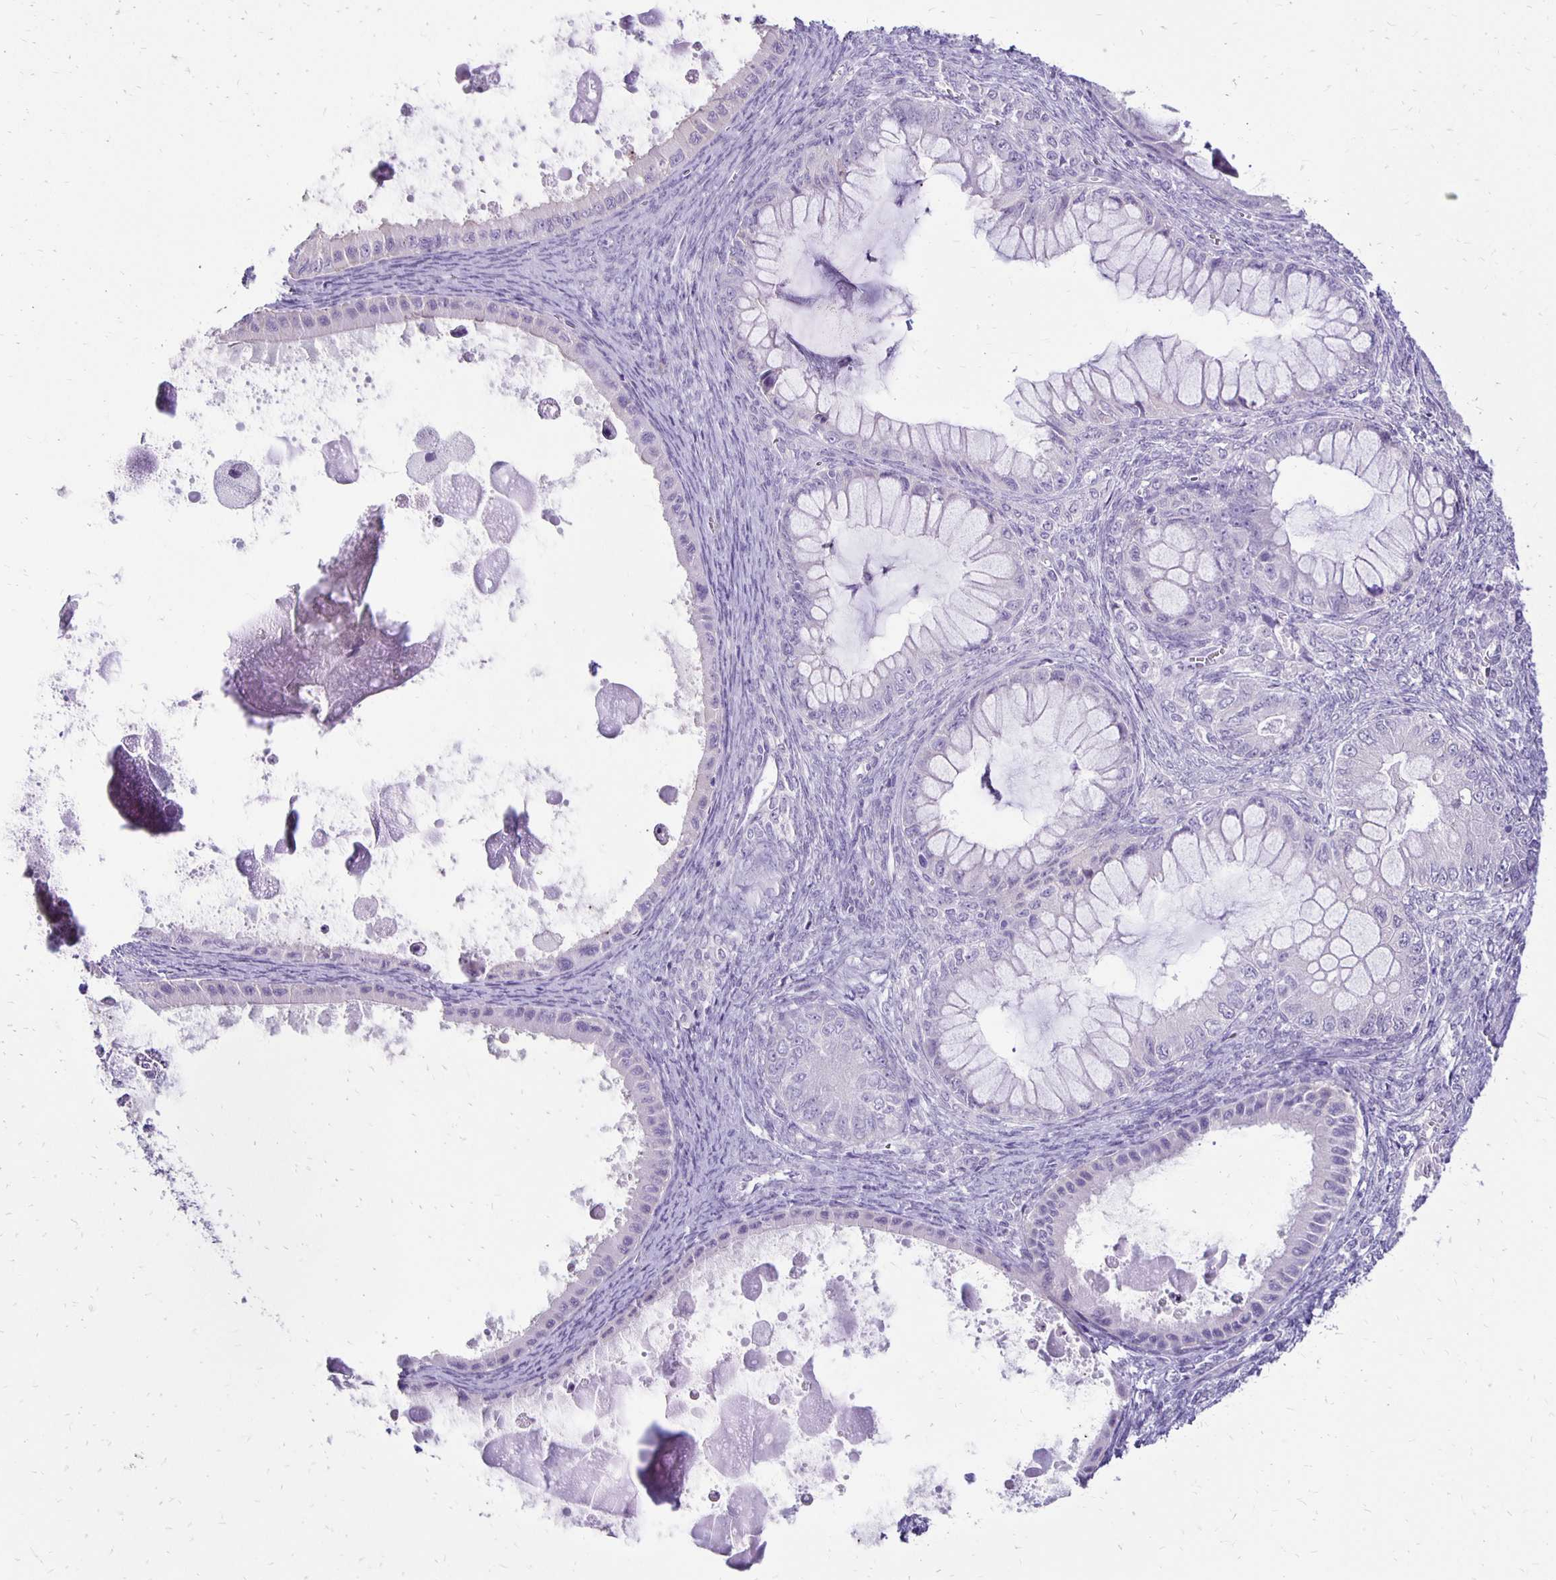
{"staining": {"intensity": "negative", "quantity": "none", "location": "none"}, "tissue": "ovarian cancer", "cell_type": "Tumor cells", "image_type": "cancer", "snomed": [{"axis": "morphology", "description": "Cystadenocarcinoma, mucinous, NOS"}, {"axis": "topography", "description": "Ovary"}], "caption": "Ovarian mucinous cystadenocarcinoma was stained to show a protein in brown. There is no significant positivity in tumor cells.", "gene": "ANKRD45", "patient": {"sex": "female", "age": 64}}